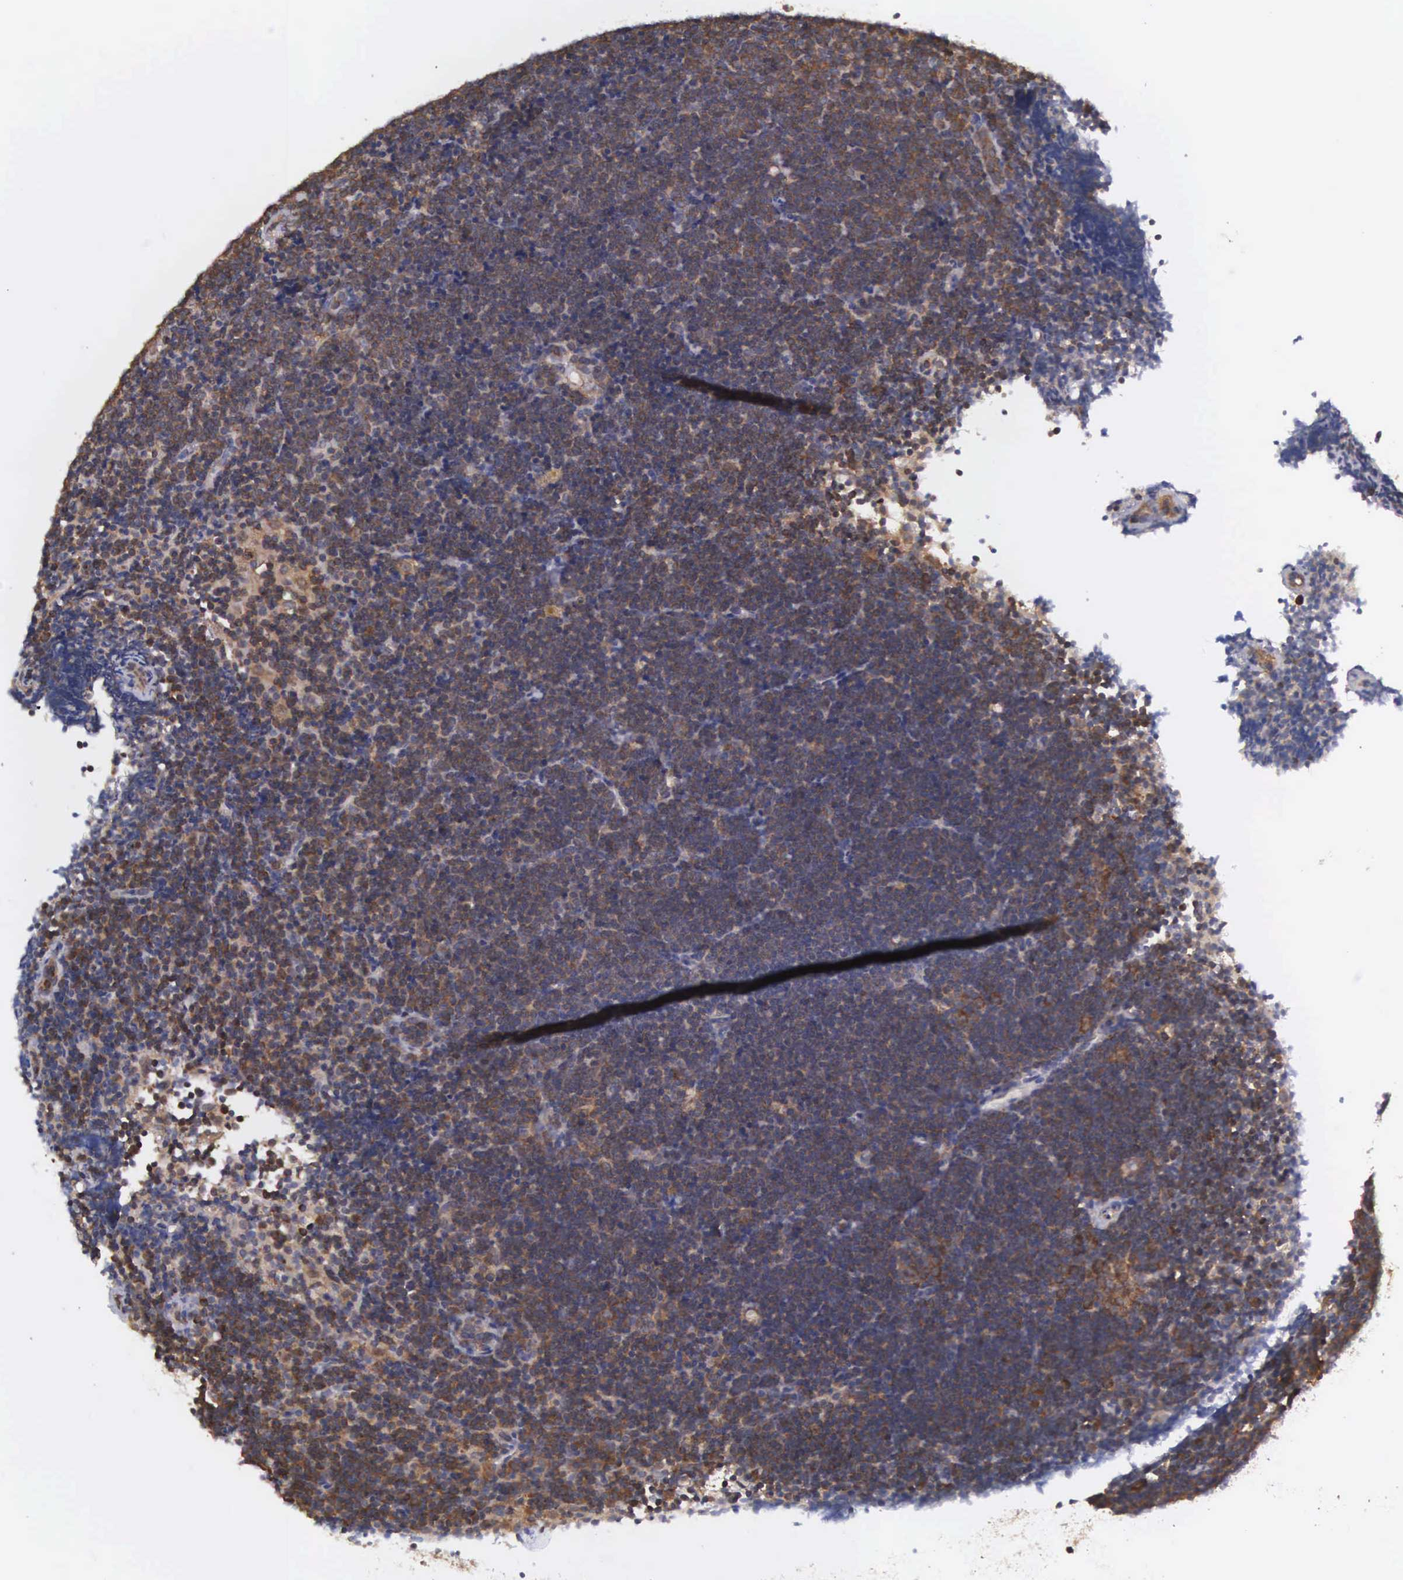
{"staining": {"intensity": "moderate", "quantity": ">75%", "location": "cytoplasmic/membranous"}, "tissue": "lymphoma", "cell_type": "Tumor cells", "image_type": "cancer", "snomed": [{"axis": "morphology", "description": "Malignant lymphoma, non-Hodgkin's type, Low grade"}, {"axis": "topography", "description": "Lymph node"}], "caption": "Lymphoma tissue reveals moderate cytoplasmic/membranous expression in about >75% of tumor cells Using DAB (3,3'-diaminobenzidine) (brown) and hematoxylin (blue) stains, captured at high magnification using brightfield microscopy.", "gene": "DHRS1", "patient": {"sex": "female", "age": 51}}